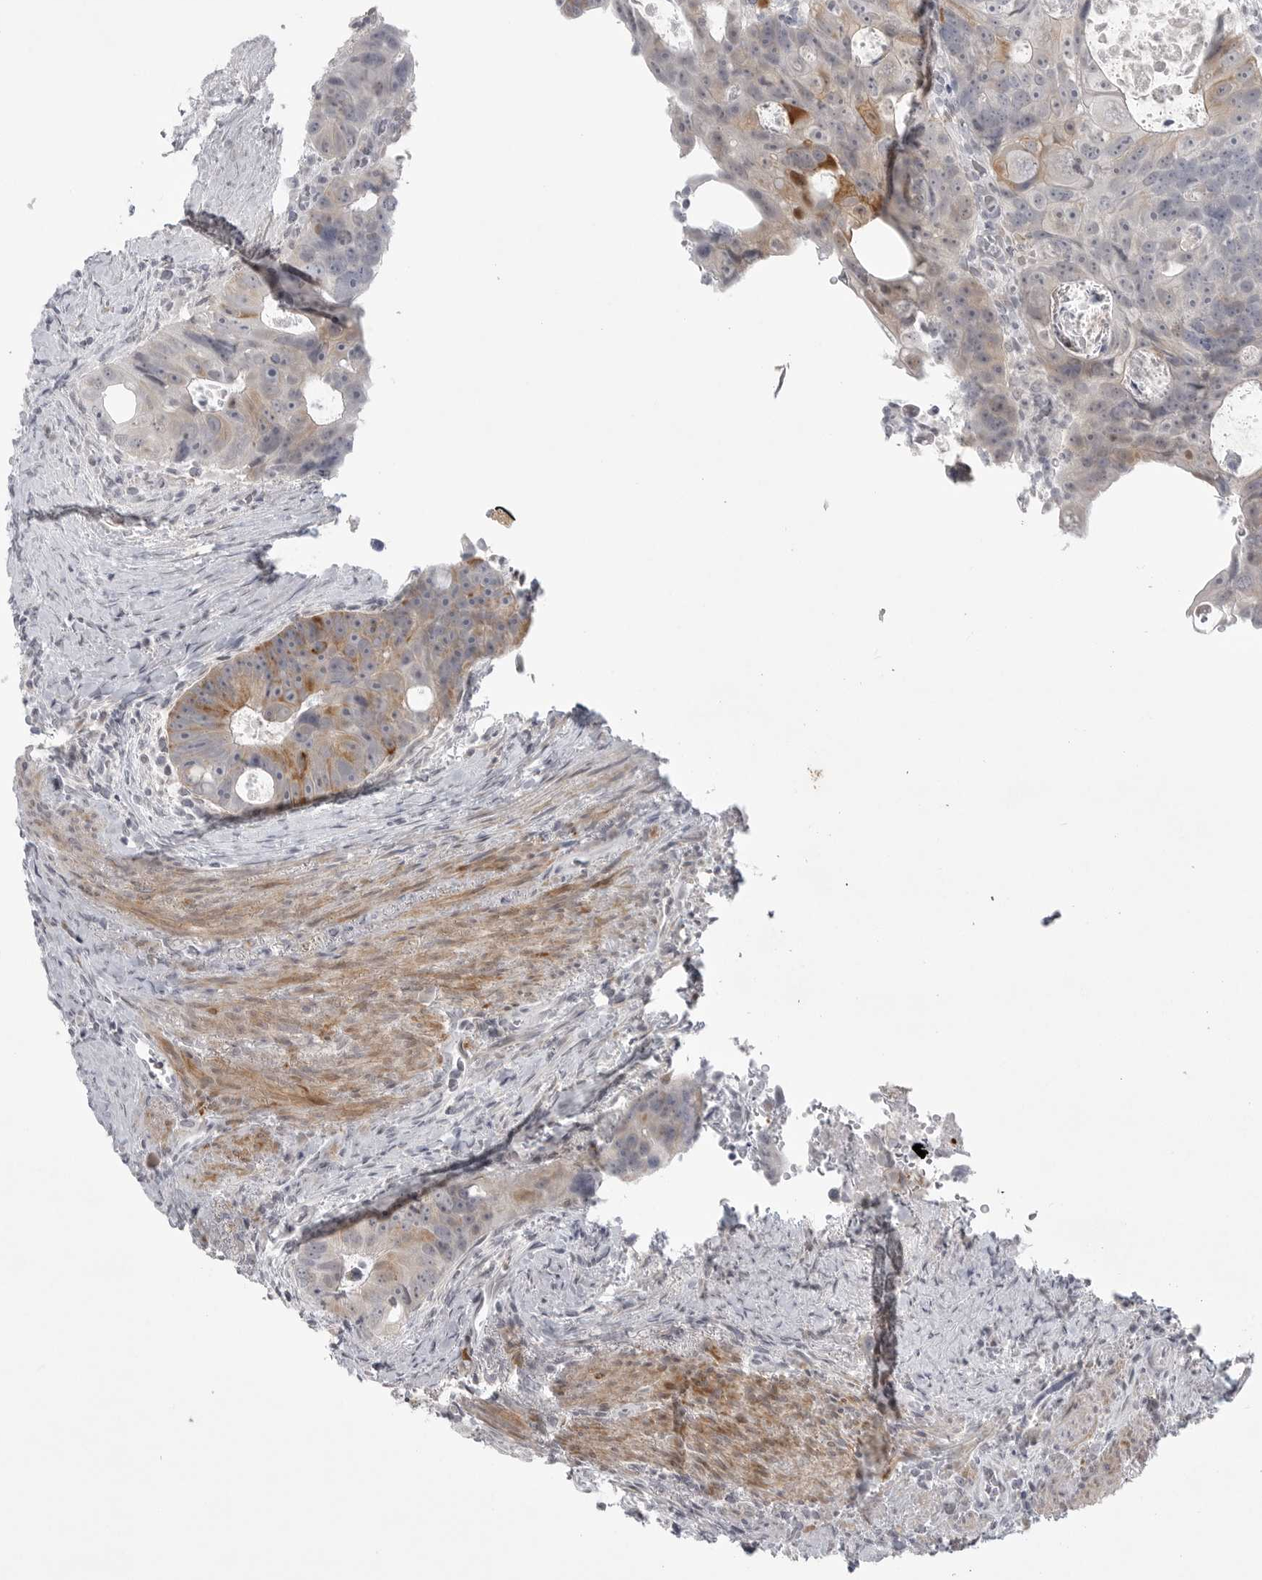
{"staining": {"intensity": "moderate", "quantity": "<25%", "location": "cytoplasmic/membranous"}, "tissue": "colorectal cancer", "cell_type": "Tumor cells", "image_type": "cancer", "snomed": [{"axis": "morphology", "description": "Adenocarcinoma, NOS"}, {"axis": "topography", "description": "Rectum"}], "caption": "Adenocarcinoma (colorectal) stained with immunohistochemistry demonstrates moderate cytoplasmic/membranous staining in approximately <25% of tumor cells.", "gene": "TCTN3", "patient": {"sex": "male", "age": 59}}